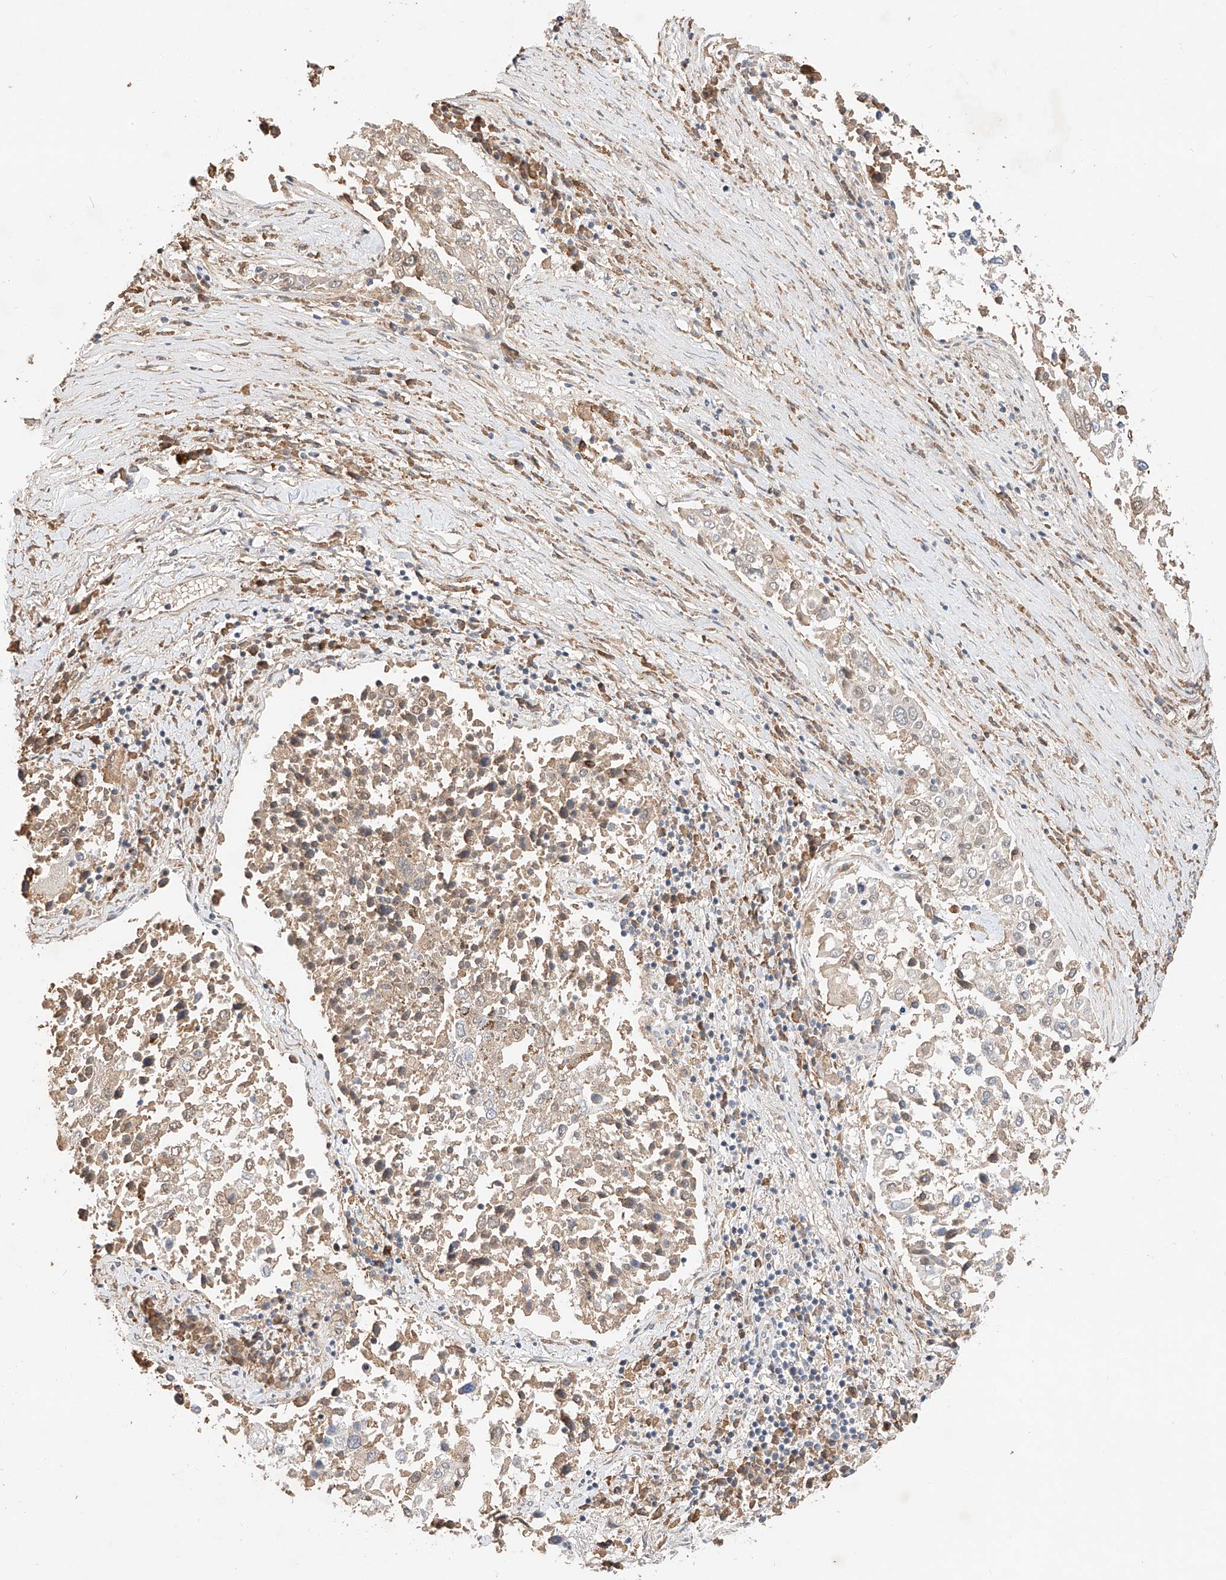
{"staining": {"intensity": "weak", "quantity": "25%-75%", "location": "cytoplasmic/membranous"}, "tissue": "lung cancer", "cell_type": "Tumor cells", "image_type": "cancer", "snomed": [{"axis": "morphology", "description": "Squamous cell carcinoma, NOS"}, {"axis": "topography", "description": "Lung"}], "caption": "Immunohistochemistry (IHC) histopathology image of human lung cancer (squamous cell carcinoma) stained for a protein (brown), which reveals low levels of weak cytoplasmic/membranous expression in about 25%-75% of tumor cells.", "gene": "SUSD6", "patient": {"sex": "male", "age": 65}}